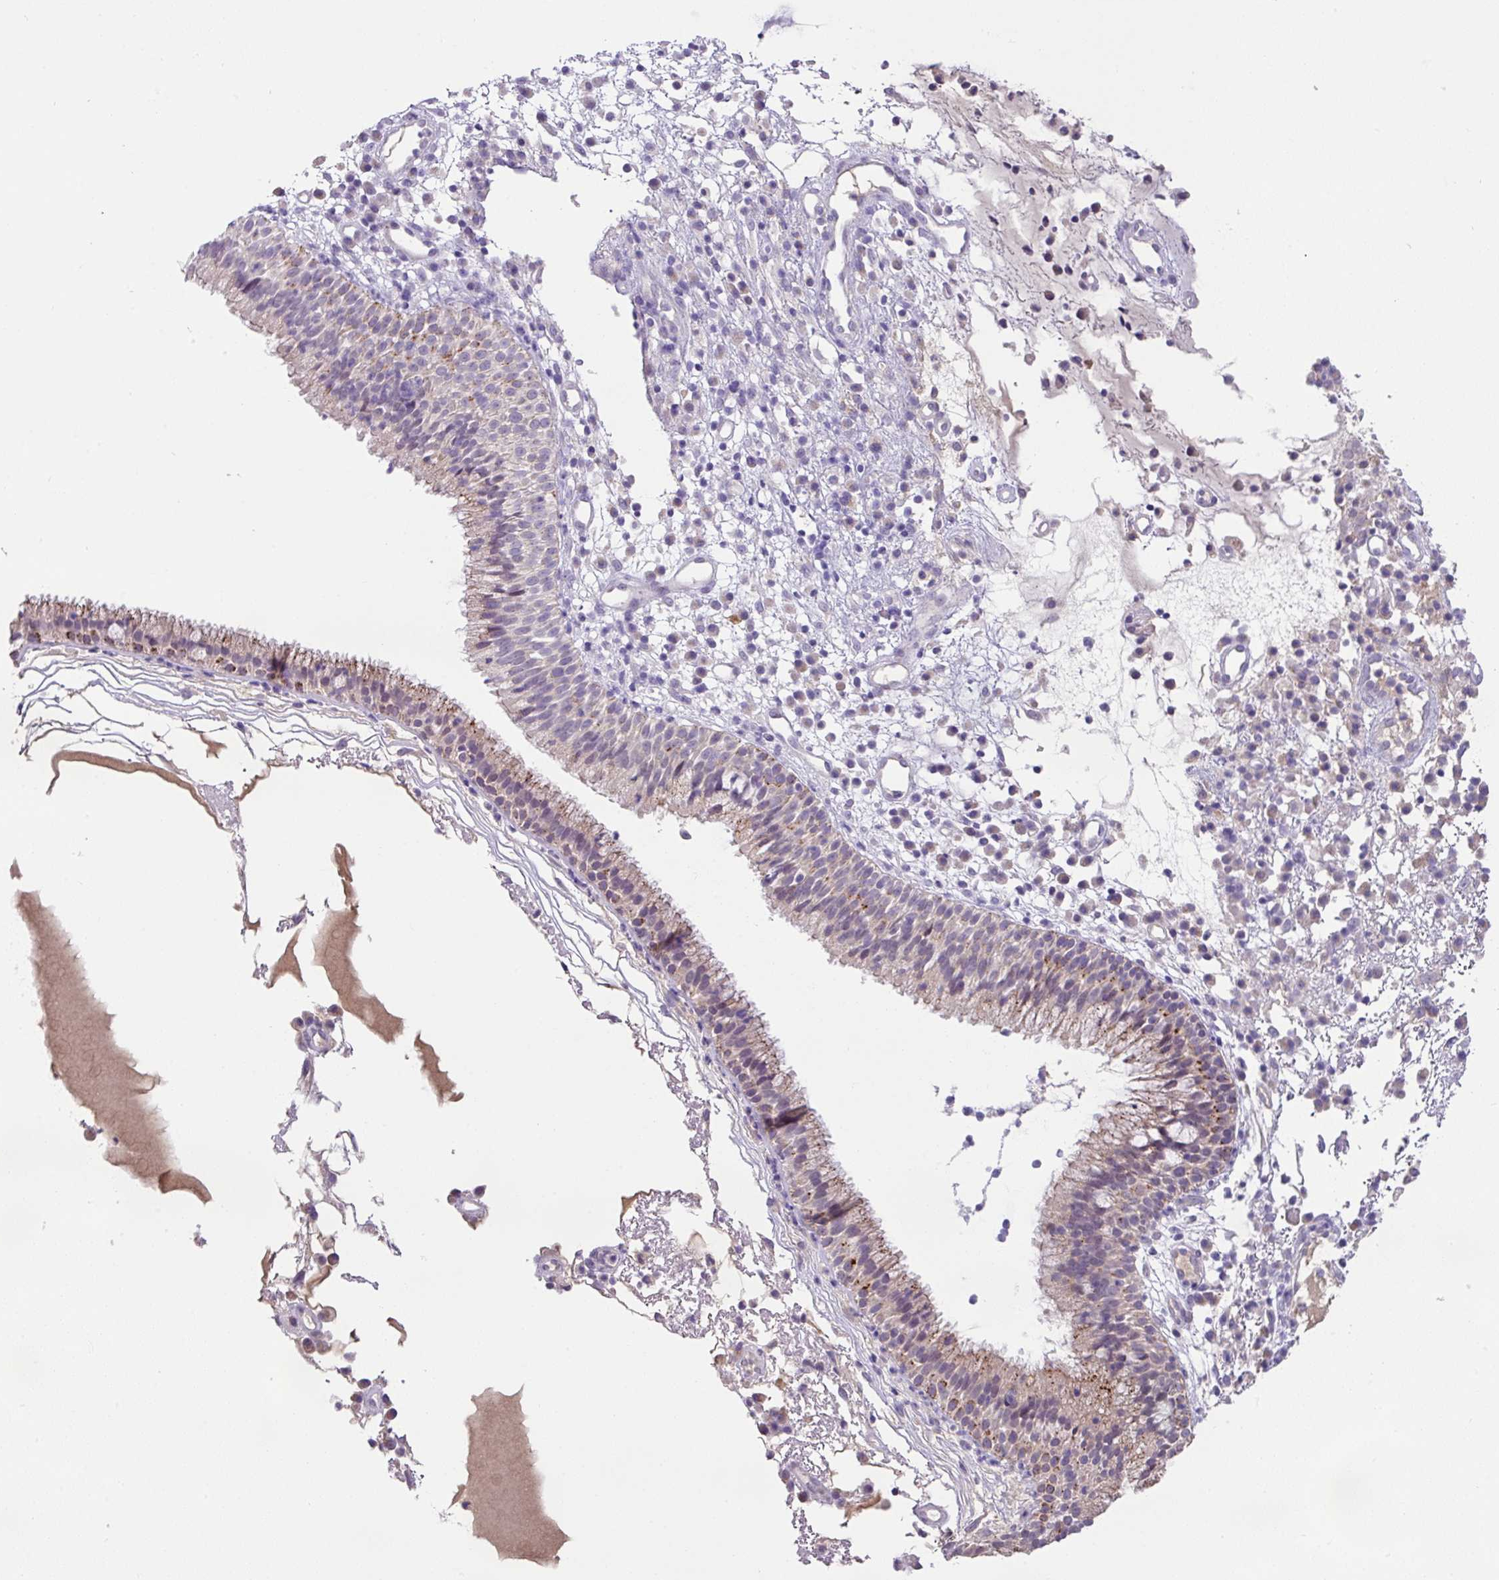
{"staining": {"intensity": "weak", "quantity": "25%-75%", "location": "cytoplasmic/membranous"}, "tissue": "nasopharynx", "cell_type": "Respiratory epithelial cells", "image_type": "normal", "snomed": [{"axis": "morphology", "description": "Normal tissue, NOS"}, {"axis": "topography", "description": "Nasopharynx"}], "caption": "Weak cytoplasmic/membranous expression for a protein is present in approximately 25%-75% of respiratory epithelial cells of benign nasopharynx using immunohistochemistry (IHC).", "gene": "PLEKHH3", "patient": {"sex": "male", "age": 21}}